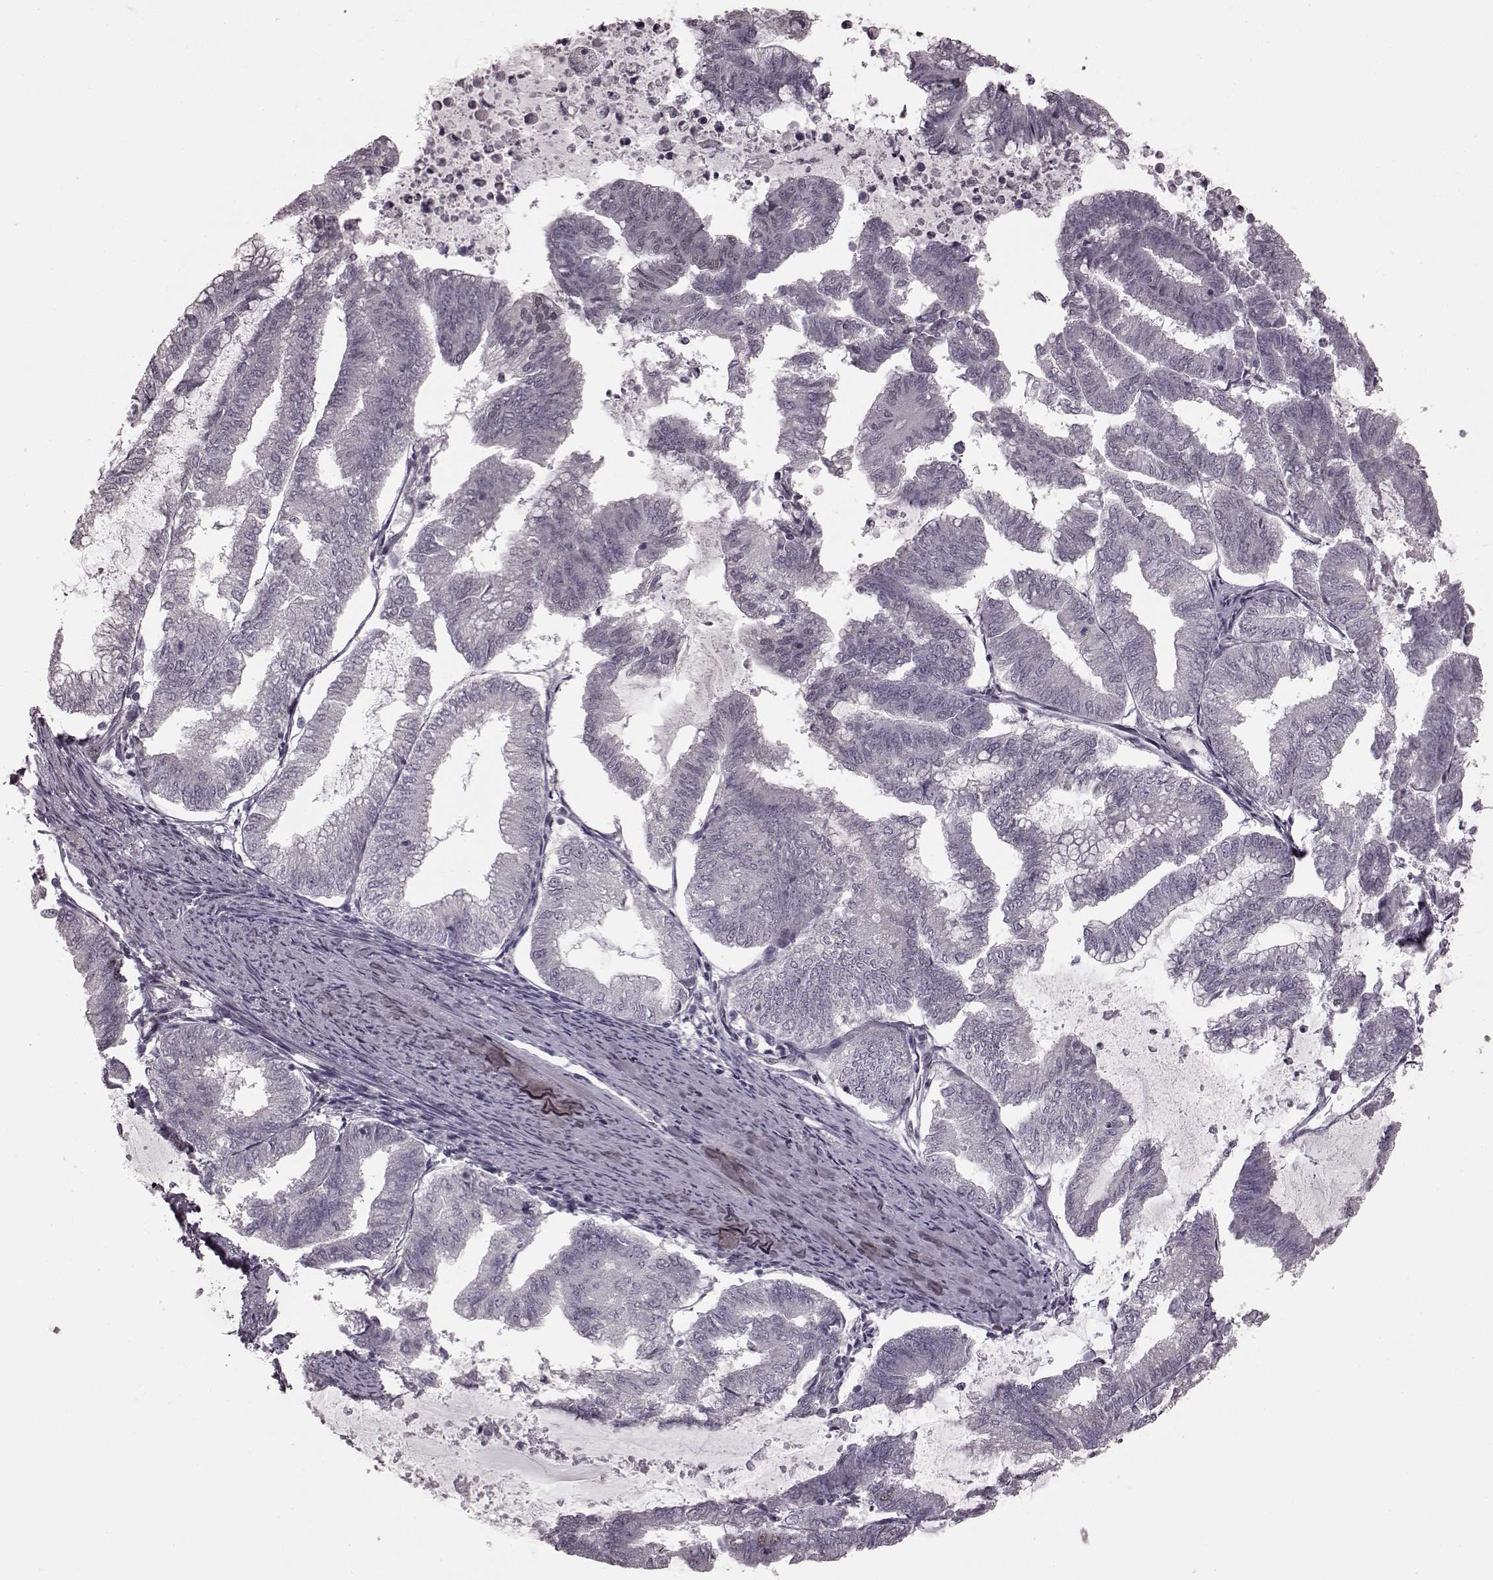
{"staining": {"intensity": "weak", "quantity": "<25%", "location": "nuclear"}, "tissue": "endometrial cancer", "cell_type": "Tumor cells", "image_type": "cancer", "snomed": [{"axis": "morphology", "description": "Adenocarcinoma, NOS"}, {"axis": "topography", "description": "Endometrium"}], "caption": "The immunohistochemistry (IHC) photomicrograph has no significant staining in tumor cells of adenocarcinoma (endometrial) tissue.", "gene": "NR2C1", "patient": {"sex": "female", "age": 79}}